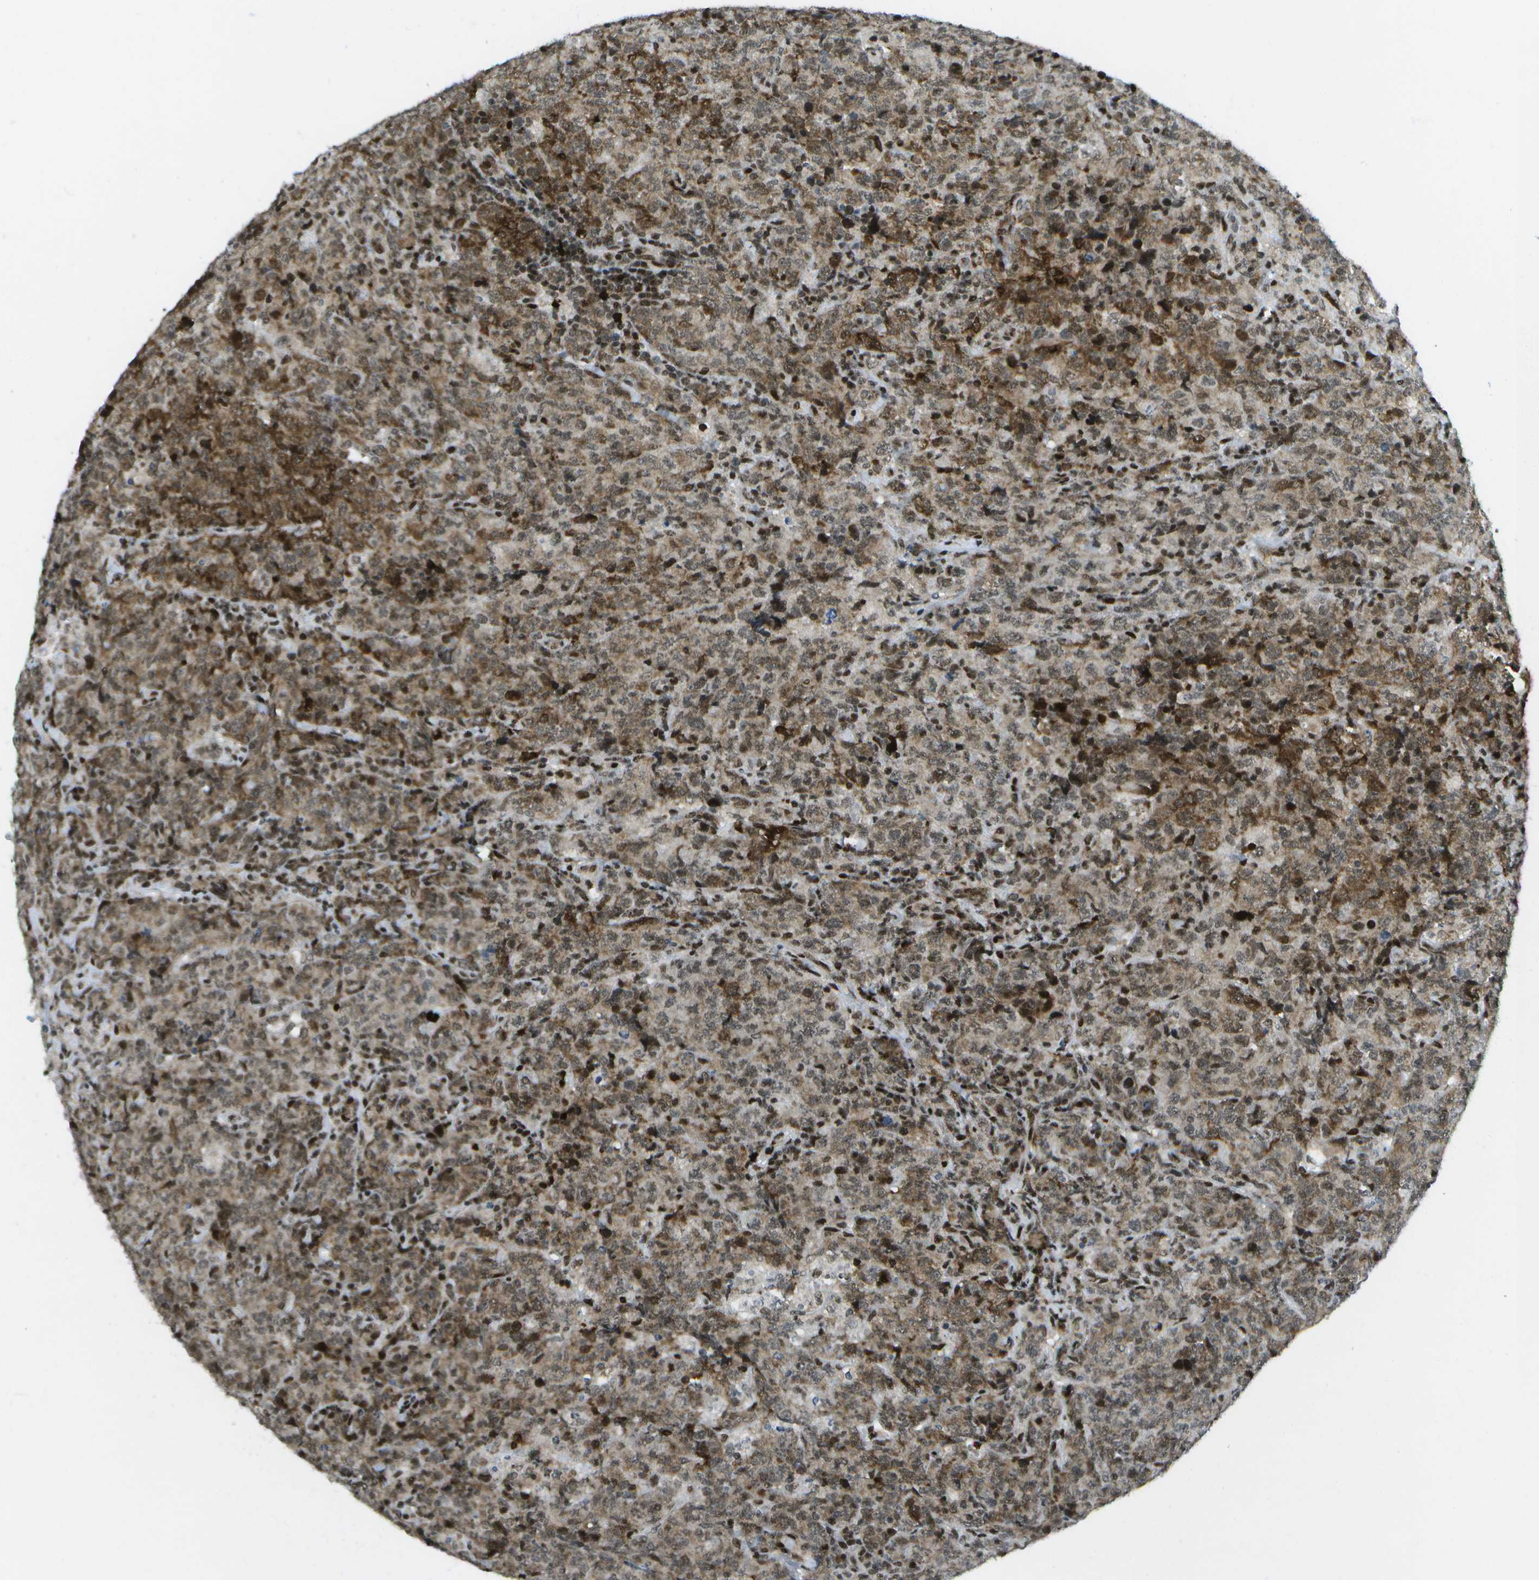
{"staining": {"intensity": "moderate", "quantity": ">75%", "location": "cytoplasmic/membranous"}, "tissue": "lymphoma", "cell_type": "Tumor cells", "image_type": "cancer", "snomed": [{"axis": "morphology", "description": "Malignant lymphoma, non-Hodgkin's type, High grade"}, {"axis": "topography", "description": "Tonsil"}], "caption": "High-grade malignant lymphoma, non-Hodgkin's type stained for a protein (brown) reveals moderate cytoplasmic/membranous positive positivity in approximately >75% of tumor cells.", "gene": "IRF7", "patient": {"sex": "female", "age": 36}}